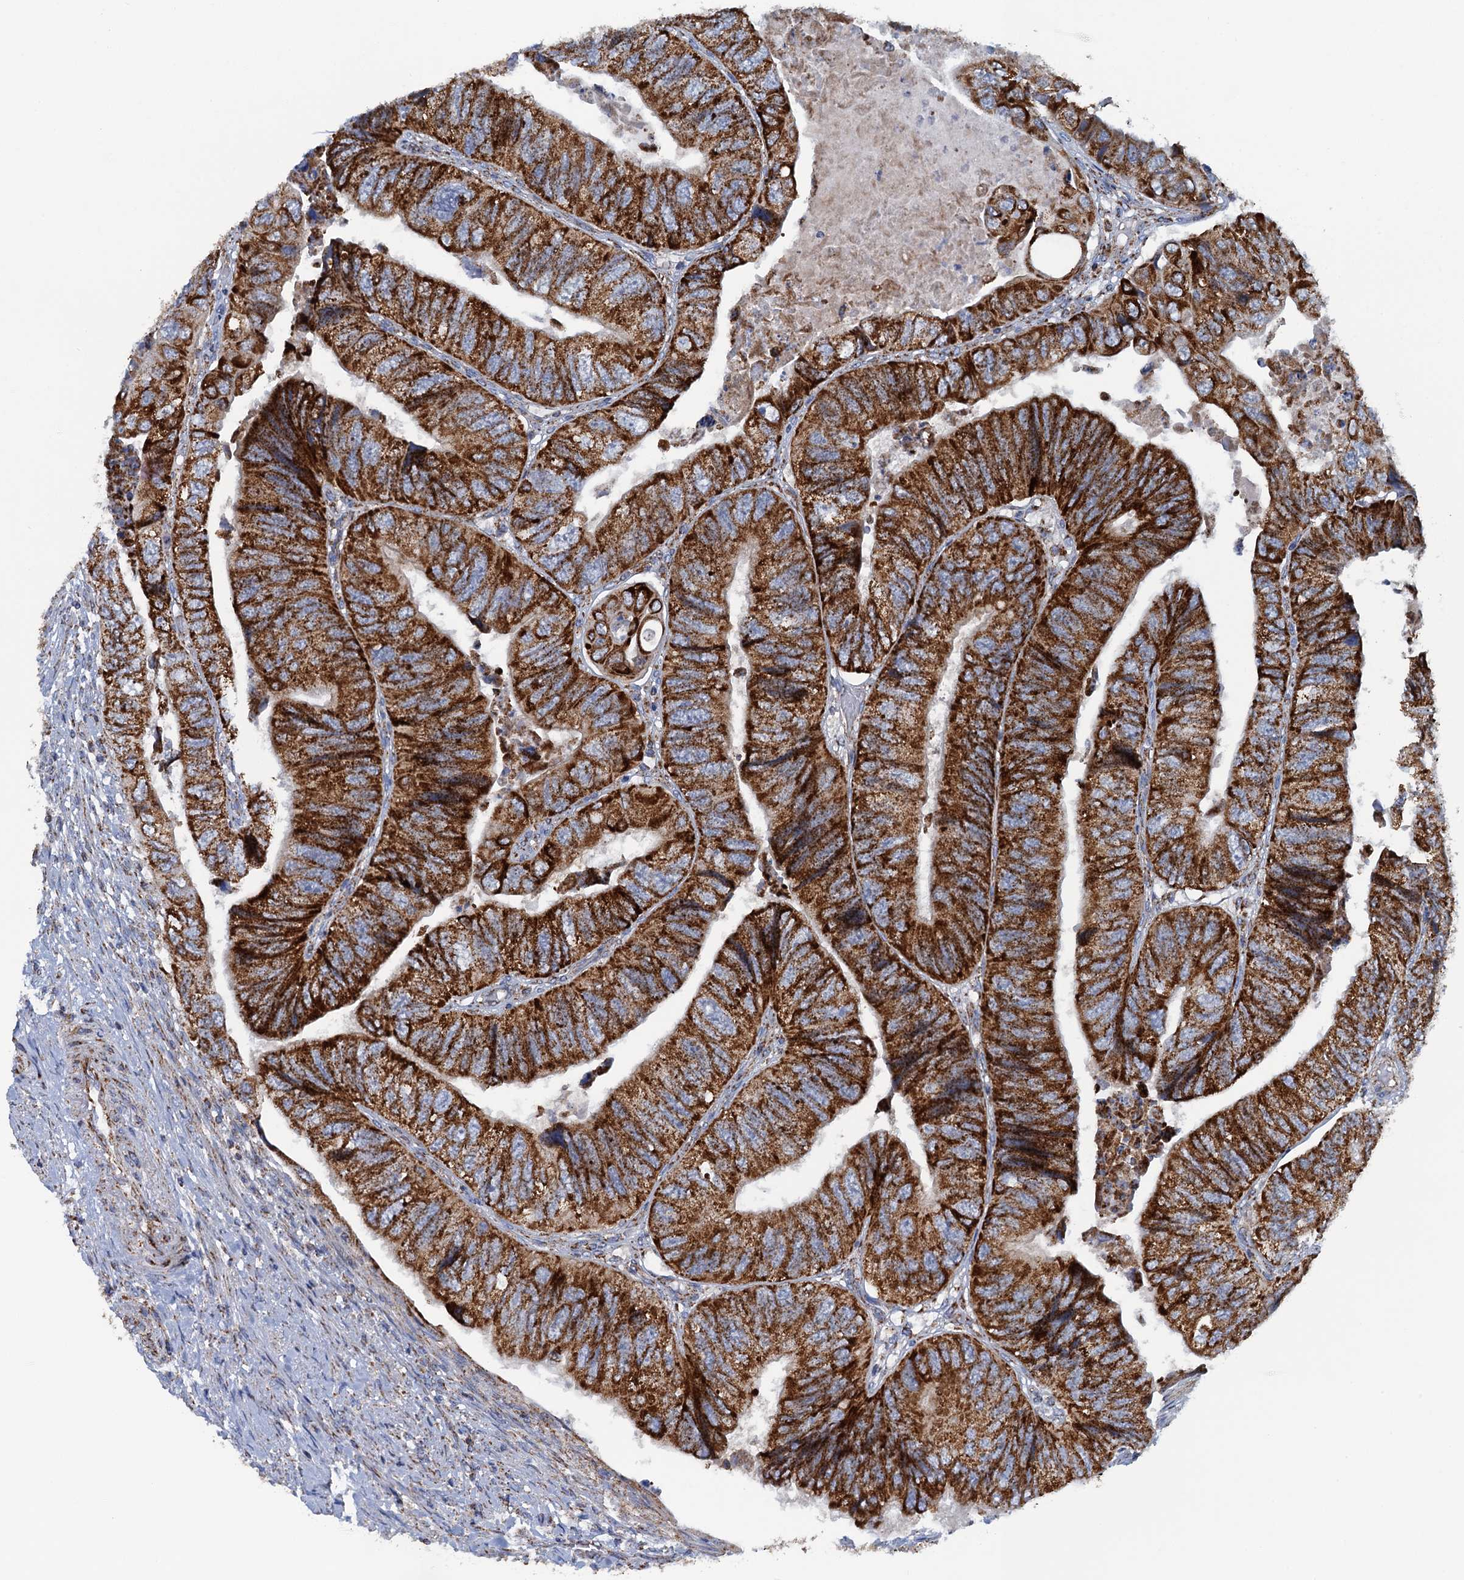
{"staining": {"intensity": "strong", "quantity": ">75%", "location": "cytoplasmic/membranous"}, "tissue": "colorectal cancer", "cell_type": "Tumor cells", "image_type": "cancer", "snomed": [{"axis": "morphology", "description": "Adenocarcinoma, NOS"}, {"axis": "topography", "description": "Rectum"}], "caption": "Tumor cells reveal high levels of strong cytoplasmic/membranous expression in about >75% of cells in colorectal cancer (adenocarcinoma). The protein of interest is shown in brown color, while the nuclei are stained blue.", "gene": "GTPBP3", "patient": {"sex": "male", "age": 63}}